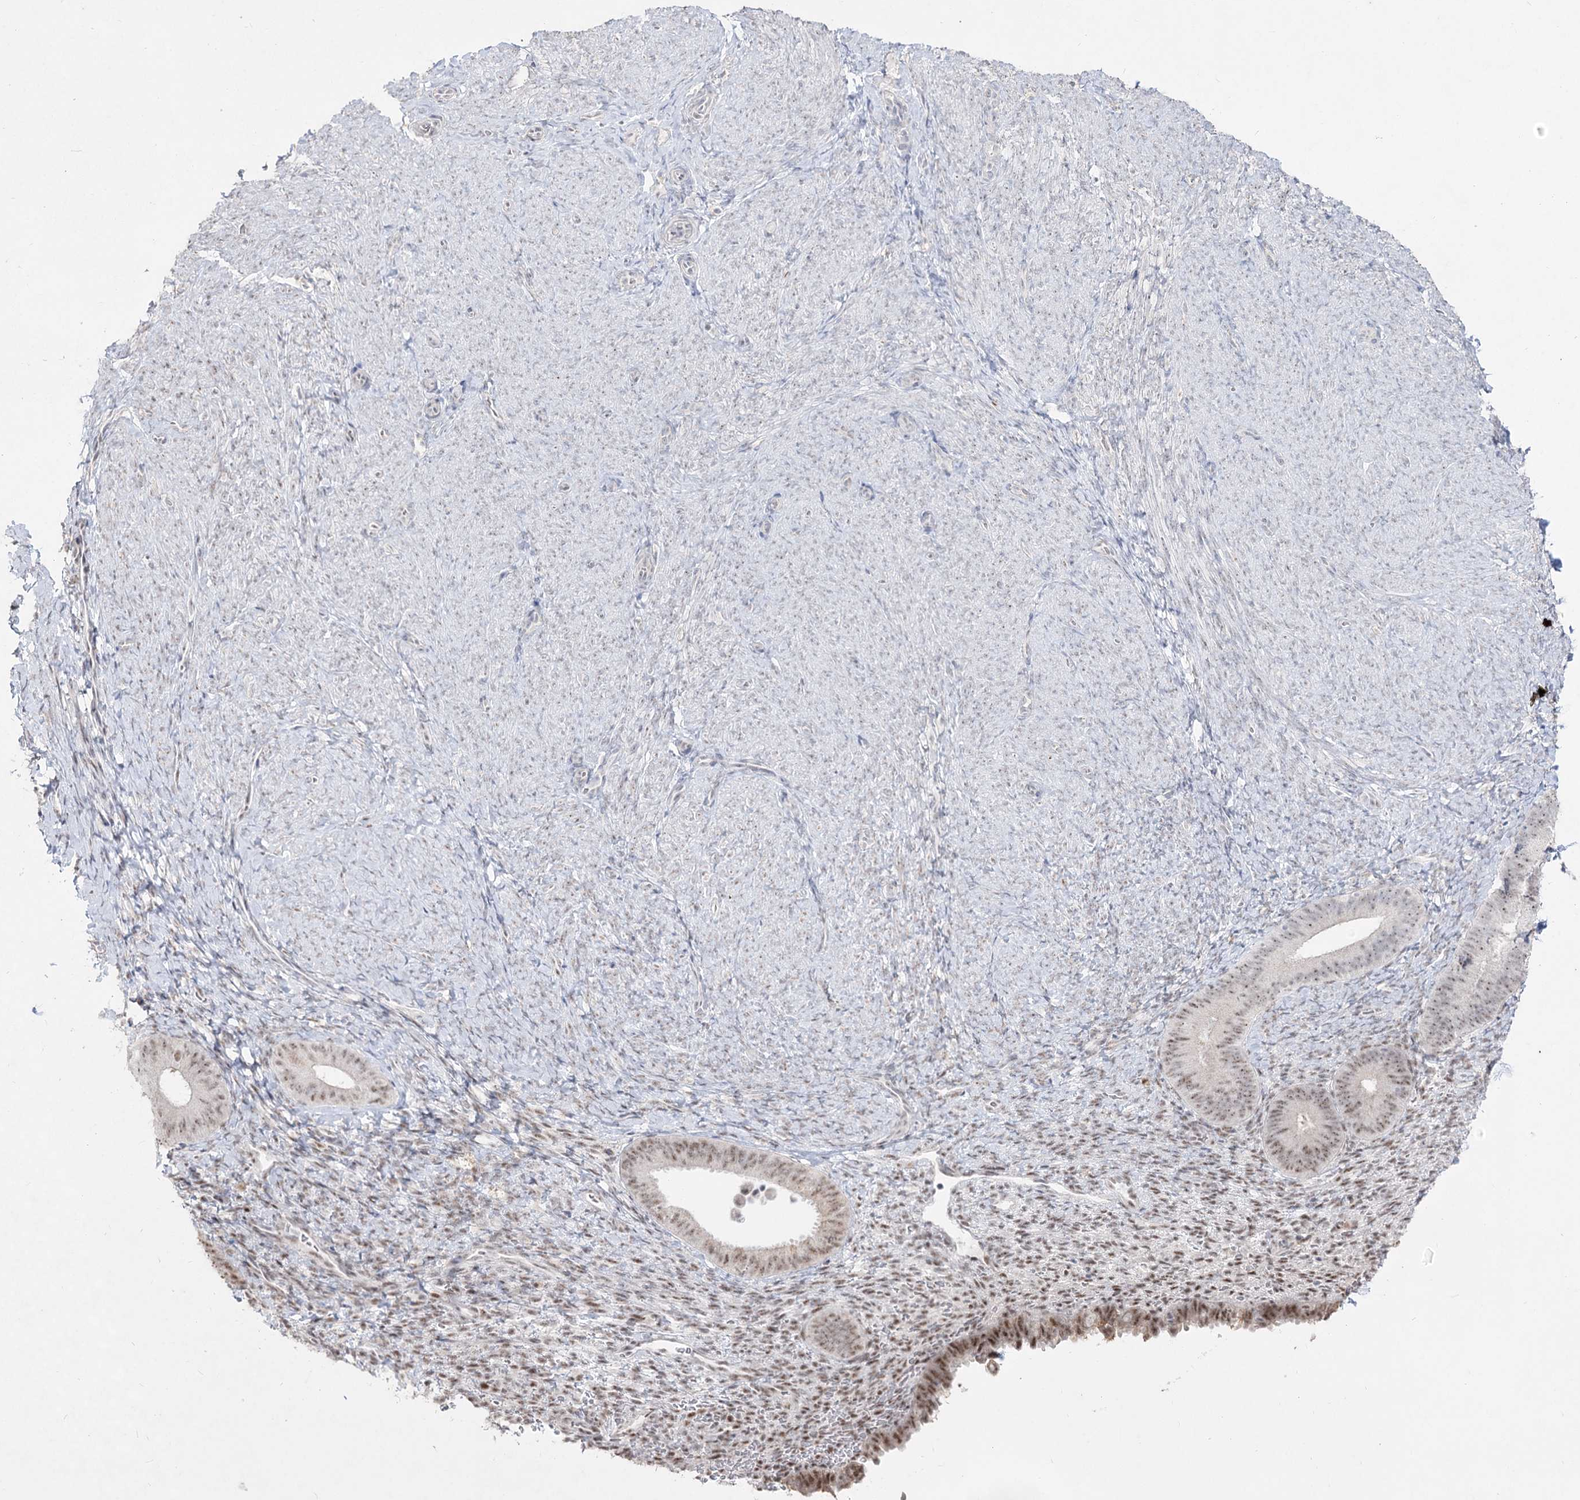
{"staining": {"intensity": "moderate", "quantity": "<25%", "location": "nuclear"}, "tissue": "endometrium", "cell_type": "Cells in endometrial stroma", "image_type": "normal", "snomed": [{"axis": "morphology", "description": "Normal tissue, NOS"}, {"axis": "topography", "description": "Endometrium"}], "caption": "Endometrium stained with IHC demonstrates moderate nuclear positivity in about <25% of cells in endometrial stroma. (Brightfield microscopy of DAB IHC at high magnification).", "gene": "DDX50", "patient": {"sex": "female", "age": 65}}